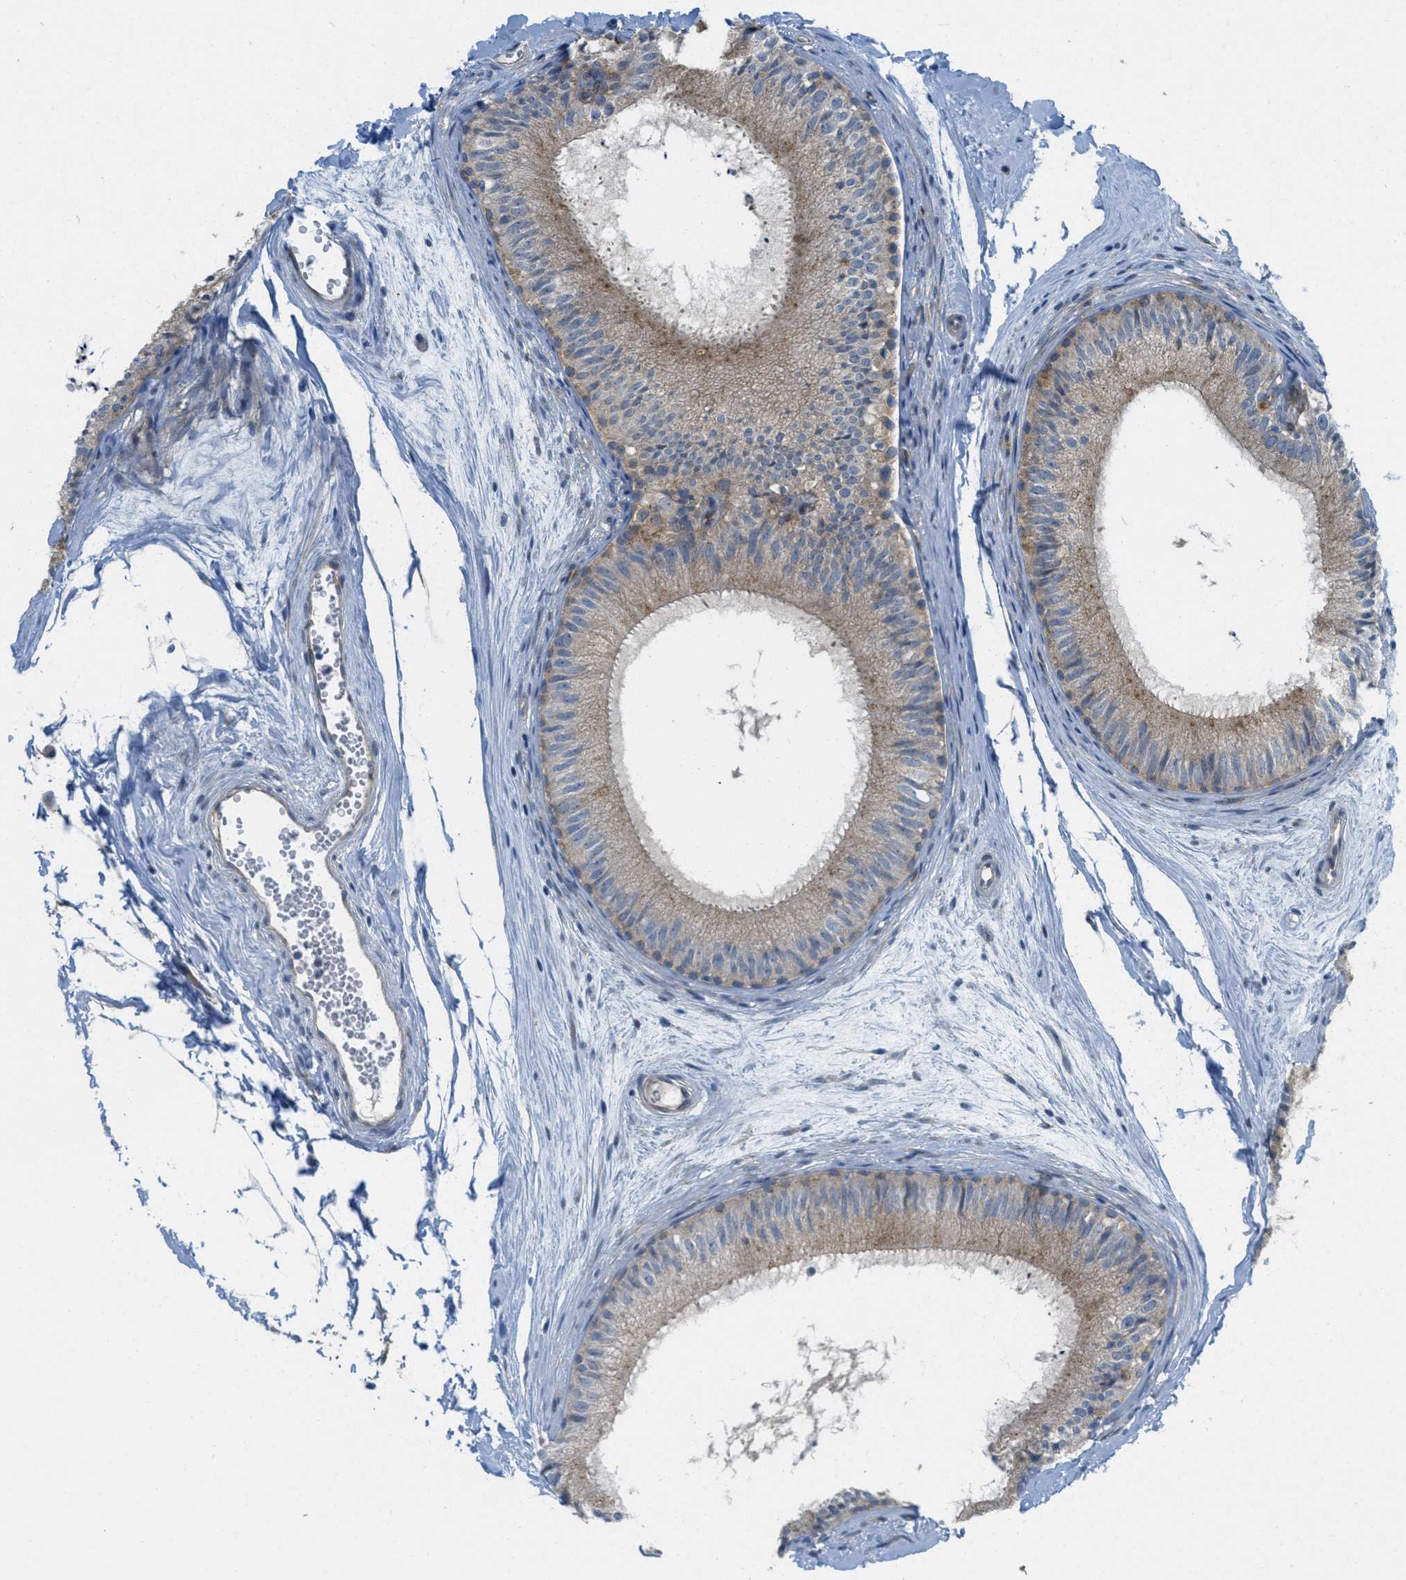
{"staining": {"intensity": "weak", "quantity": "25%-75%", "location": "cytoplasmic/membranous"}, "tissue": "epididymis", "cell_type": "Glandular cells", "image_type": "normal", "snomed": [{"axis": "morphology", "description": "Normal tissue, NOS"}, {"axis": "topography", "description": "Epididymis"}], "caption": "Immunohistochemistry (IHC) micrograph of benign epididymis: human epididymis stained using immunohistochemistry shows low levels of weak protein expression localized specifically in the cytoplasmic/membranous of glandular cells, appearing as a cytoplasmic/membranous brown color.", "gene": "ZFYVE9", "patient": {"sex": "male", "age": 56}}